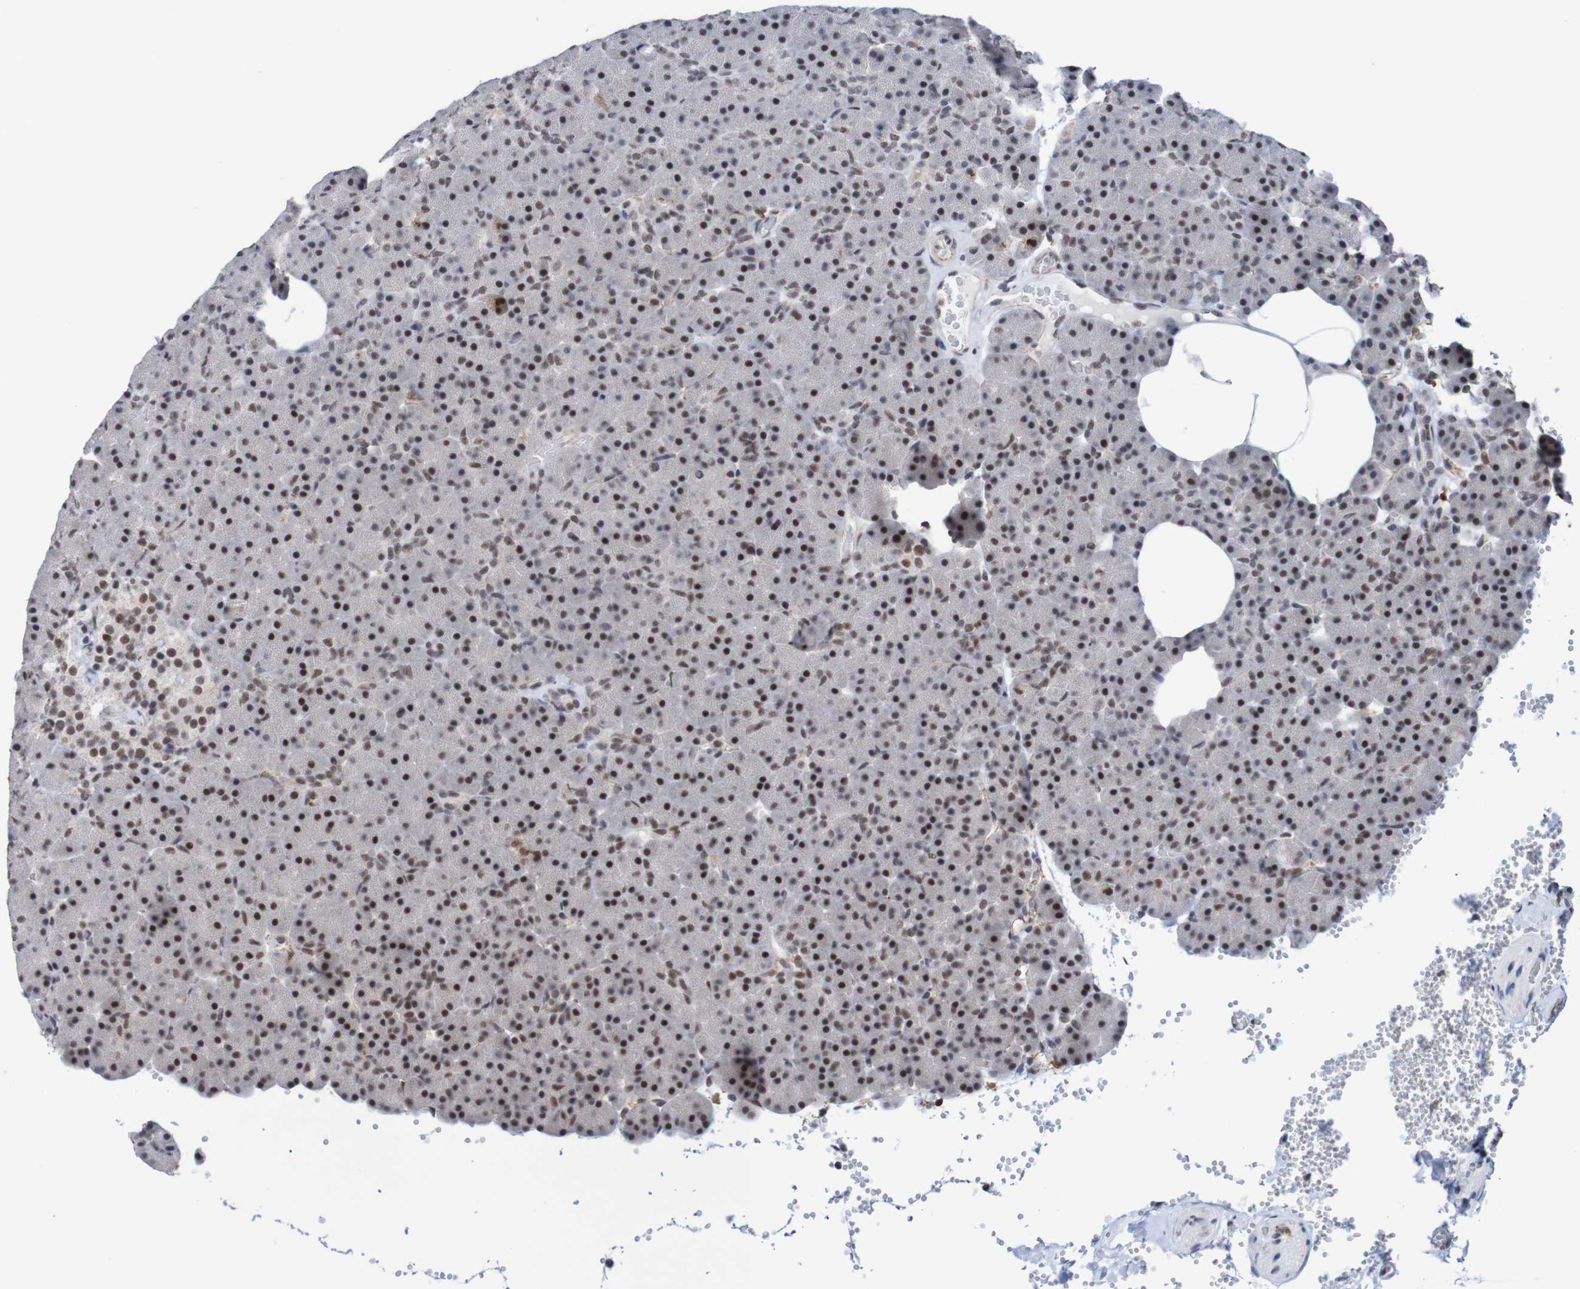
{"staining": {"intensity": "moderate", "quantity": "25%-75%", "location": "nuclear"}, "tissue": "pancreas", "cell_type": "Exocrine glandular cells", "image_type": "normal", "snomed": [{"axis": "morphology", "description": "Normal tissue, NOS"}, {"axis": "topography", "description": "Pancreas"}], "caption": "DAB immunohistochemical staining of normal pancreas demonstrates moderate nuclear protein staining in approximately 25%-75% of exocrine glandular cells. (brown staining indicates protein expression, while blue staining denotes nuclei).", "gene": "CDC5L", "patient": {"sex": "female", "age": 35}}